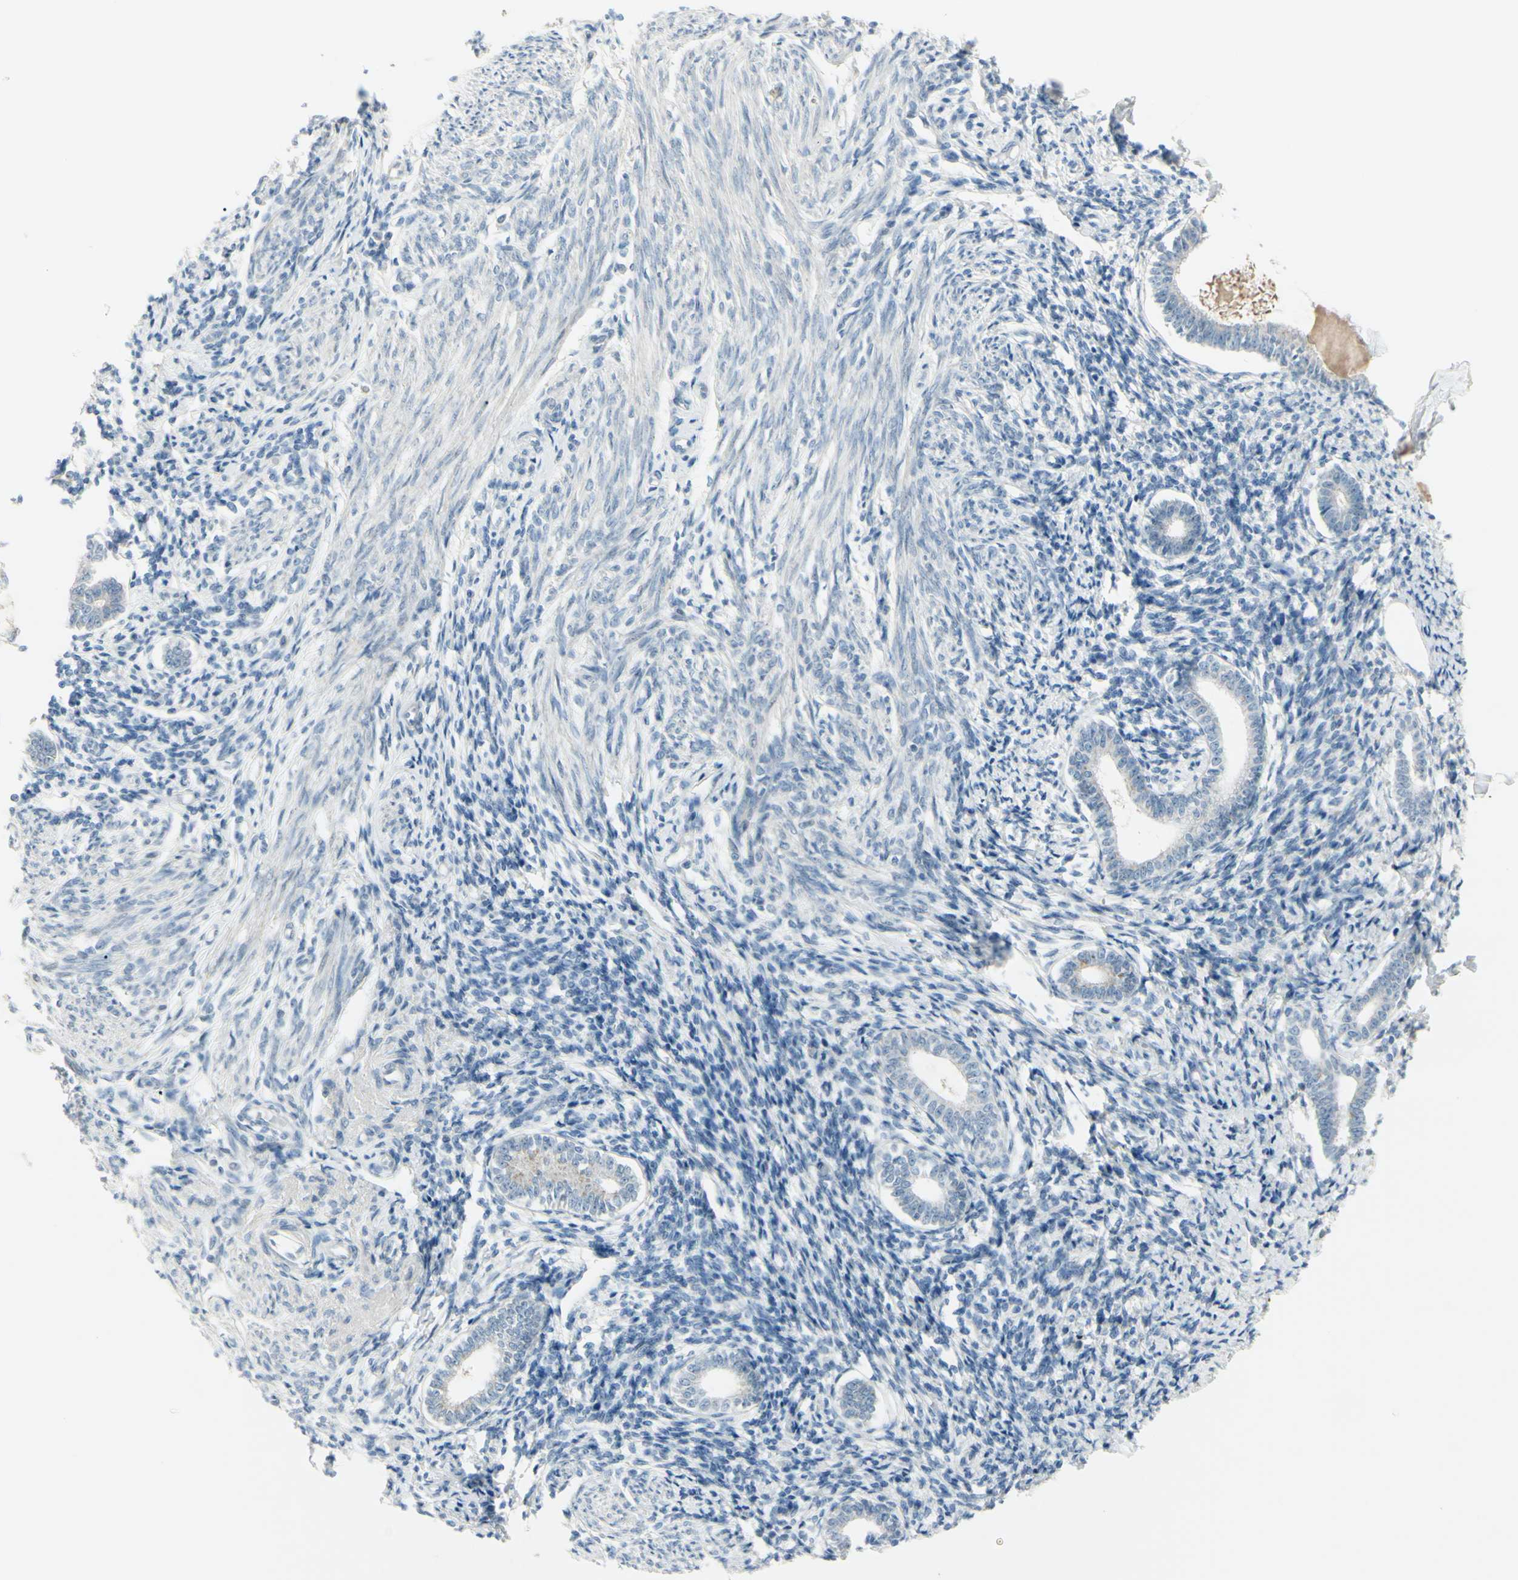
{"staining": {"intensity": "negative", "quantity": "none", "location": "none"}, "tissue": "endometrium", "cell_type": "Cells in endometrial stroma", "image_type": "normal", "snomed": [{"axis": "morphology", "description": "Normal tissue, NOS"}, {"axis": "topography", "description": "Endometrium"}], "caption": "Immunohistochemistry (IHC) of benign endometrium demonstrates no expression in cells in endometrial stroma.", "gene": "SH3GL2", "patient": {"sex": "female", "age": 71}}